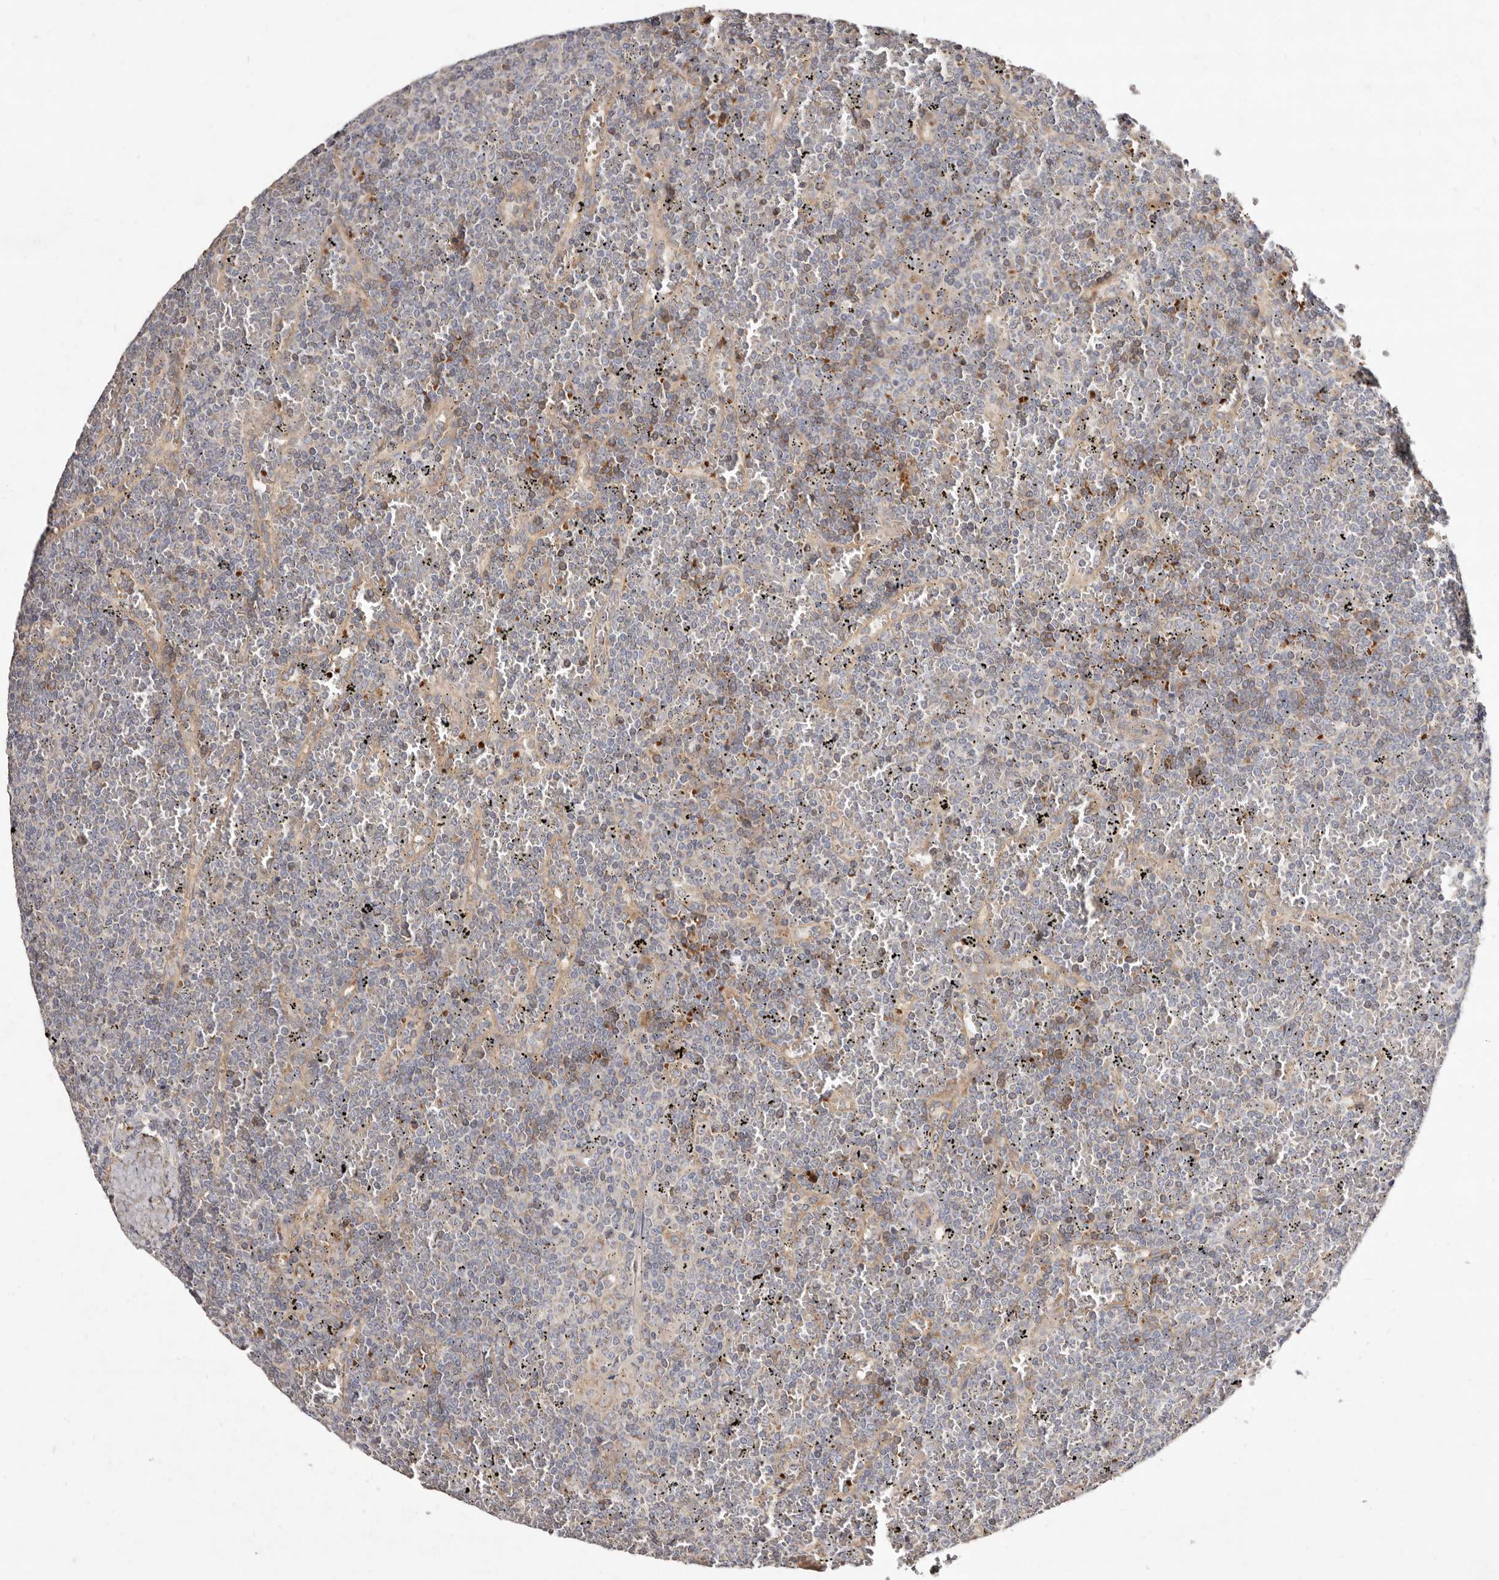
{"staining": {"intensity": "negative", "quantity": "none", "location": "none"}, "tissue": "lymphoma", "cell_type": "Tumor cells", "image_type": "cancer", "snomed": [{"axis": "morphology", "description": "Malignant lymphoma, non-Hodgkin's type, Low grade"}, {"axis": "topography", "description": "Spleen"}], "caption": "There is no significant positivity in tumor cells of lymphoma.", "gene": "SLC25A20", "patient": {"sex": "female", "age": 19}}